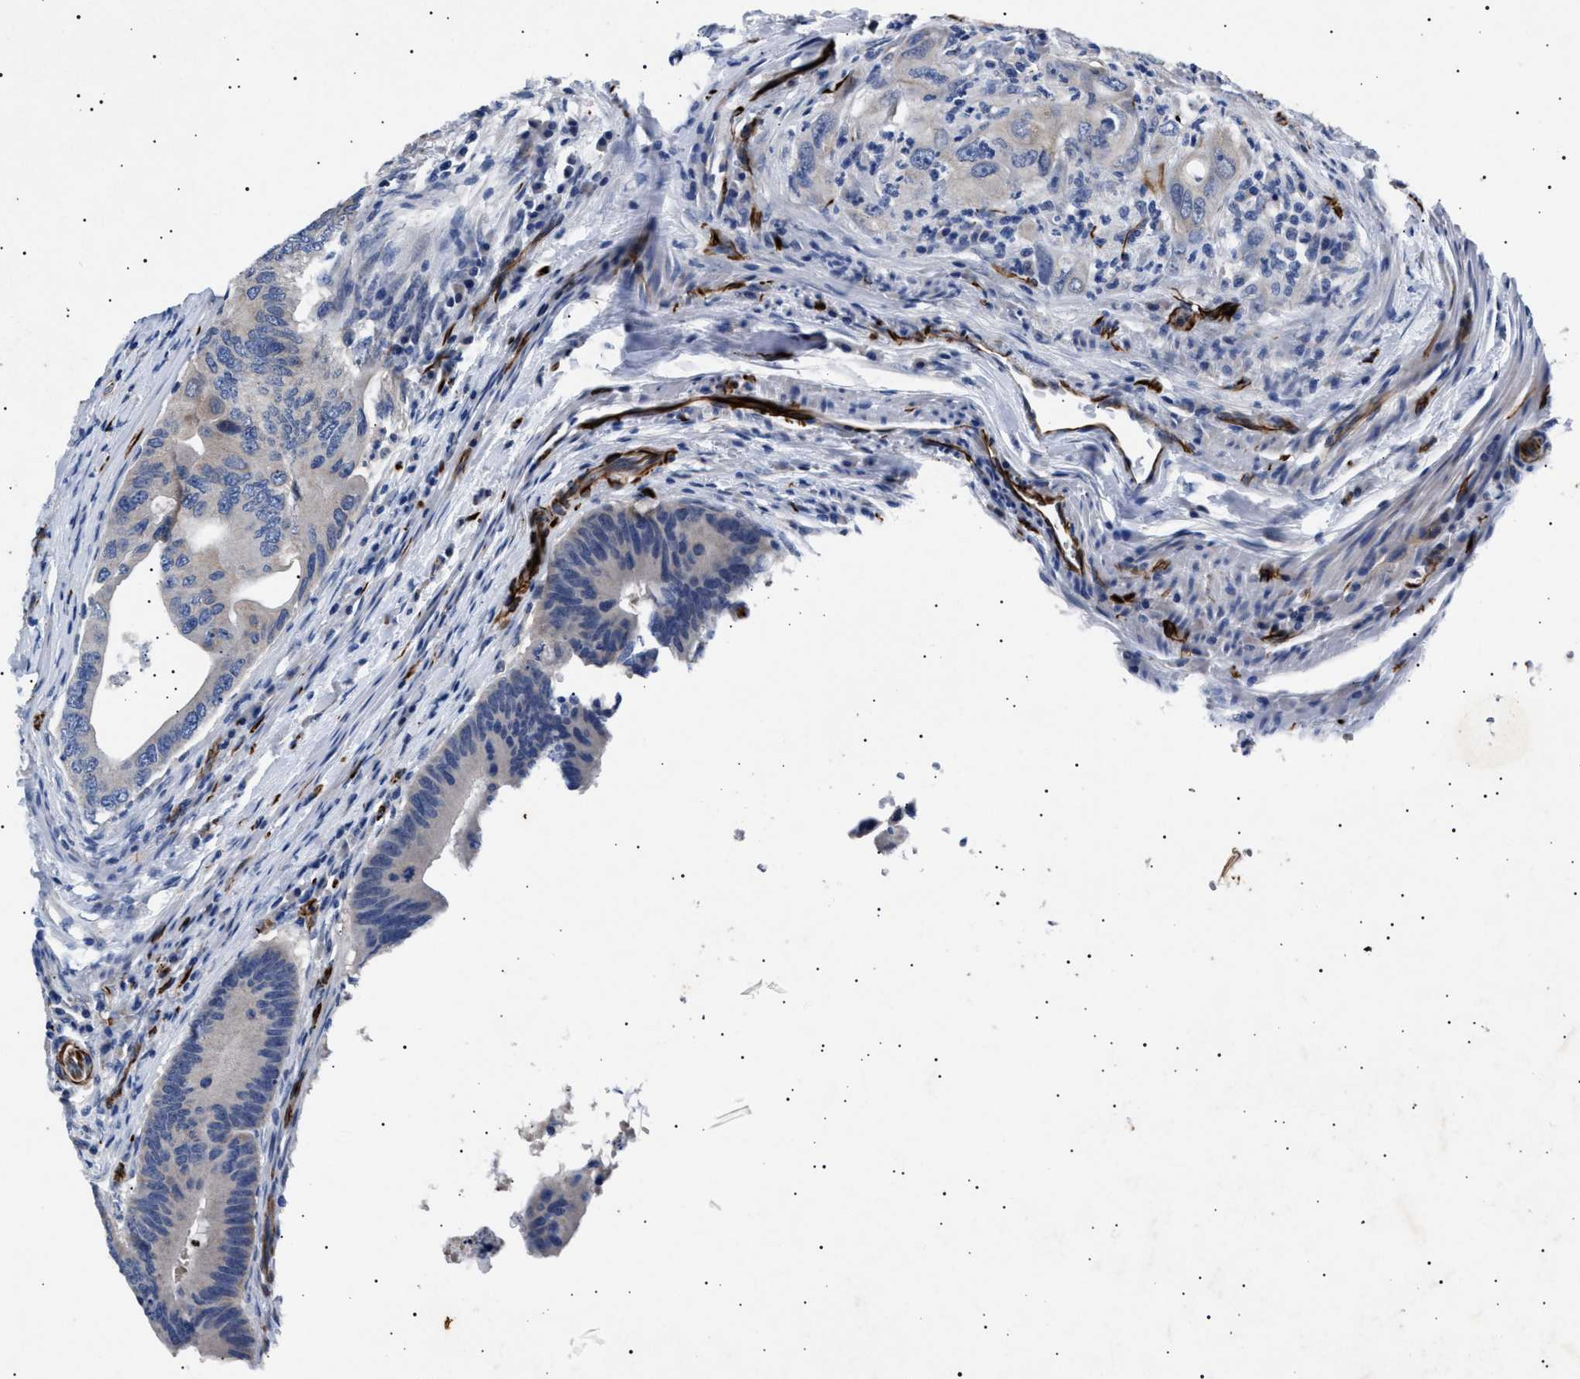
{"staining": {"intensity": "negative", "quantity": "none", "location": "none"}, "tissue": "colorectal cancer", "cell_type": "Tumor cells", "image_type": "cancer", "snomed": [{"axis": "morphology", "description": "Adenocarcinoma, NOS"}, {"axis": "topography", "description": "Colon"}], "caption": "Tumor cells are negative for brown protein staining in colorectal adenocarcinoma. (Stains: DAB (3,3'-diaminobenzidine) immunohistochemistry (IHC) with hematoxylin counter stain, Microscopy: brightfield microscopy at high magnification).", "gene": "OLFML2A", "patient": {"sex": "male", "age": 71}}